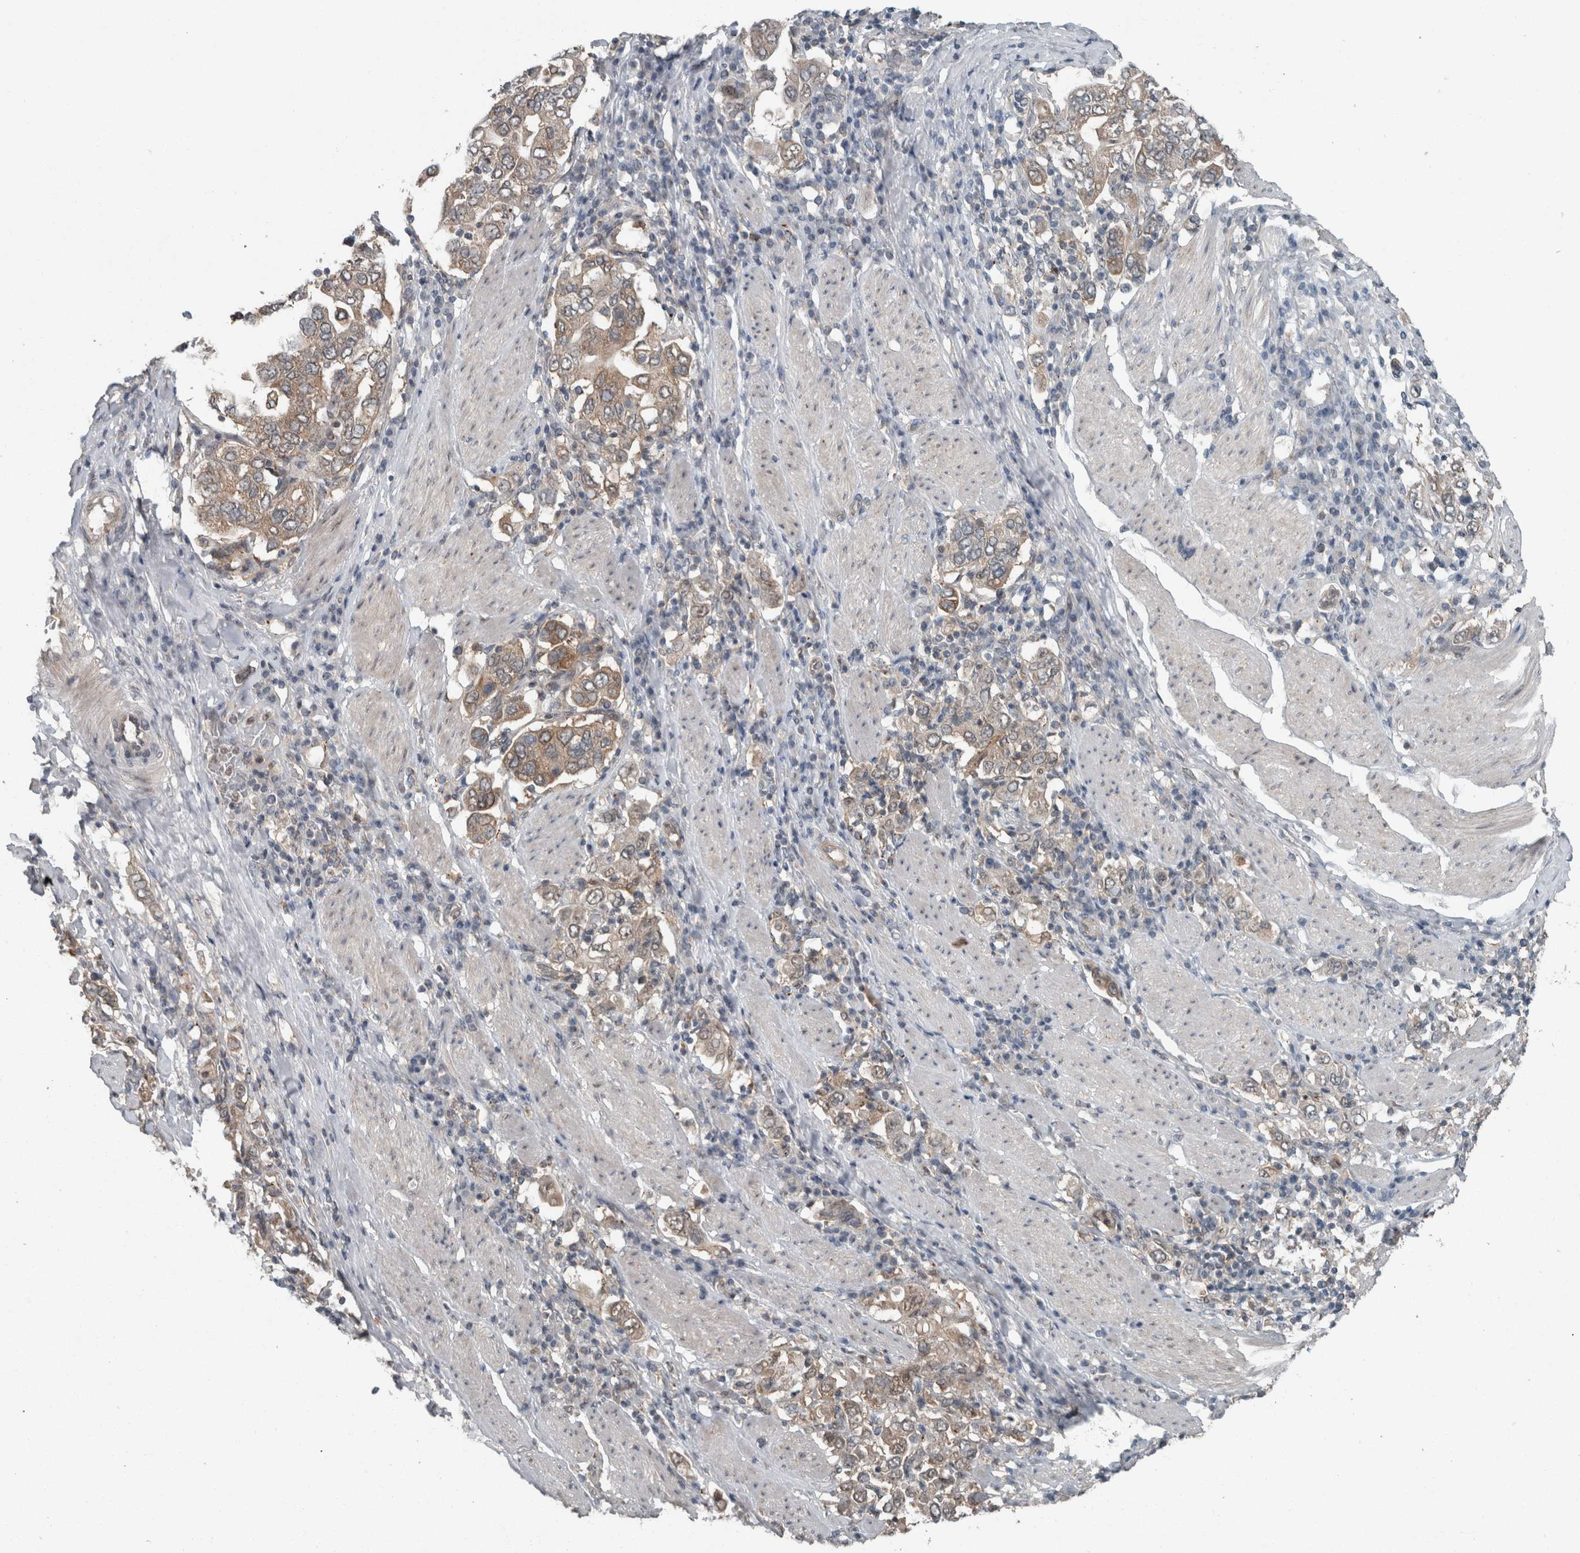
{"staining": {"intensity": "weak", "quantity": ">75%", "location": "cytoplasmic/membranous"}, "tissue": "stomach cancer", "cell_type": "Tumor cells", "image_type": "cancer", "snomed": [{"axis": "morphology", "description": "Adenocarcinoma, NOS"}, {"axis": "topography", "description": "Stomach, upper"}], "caption": "A histopathology image of human stomach adenocarcinoma stained for a protein exhibits weak cytoplasmic/membranous brown staining in tumor cells.", "gene": "MYO1E", "patient": {"sex": "male", "age": 62}}